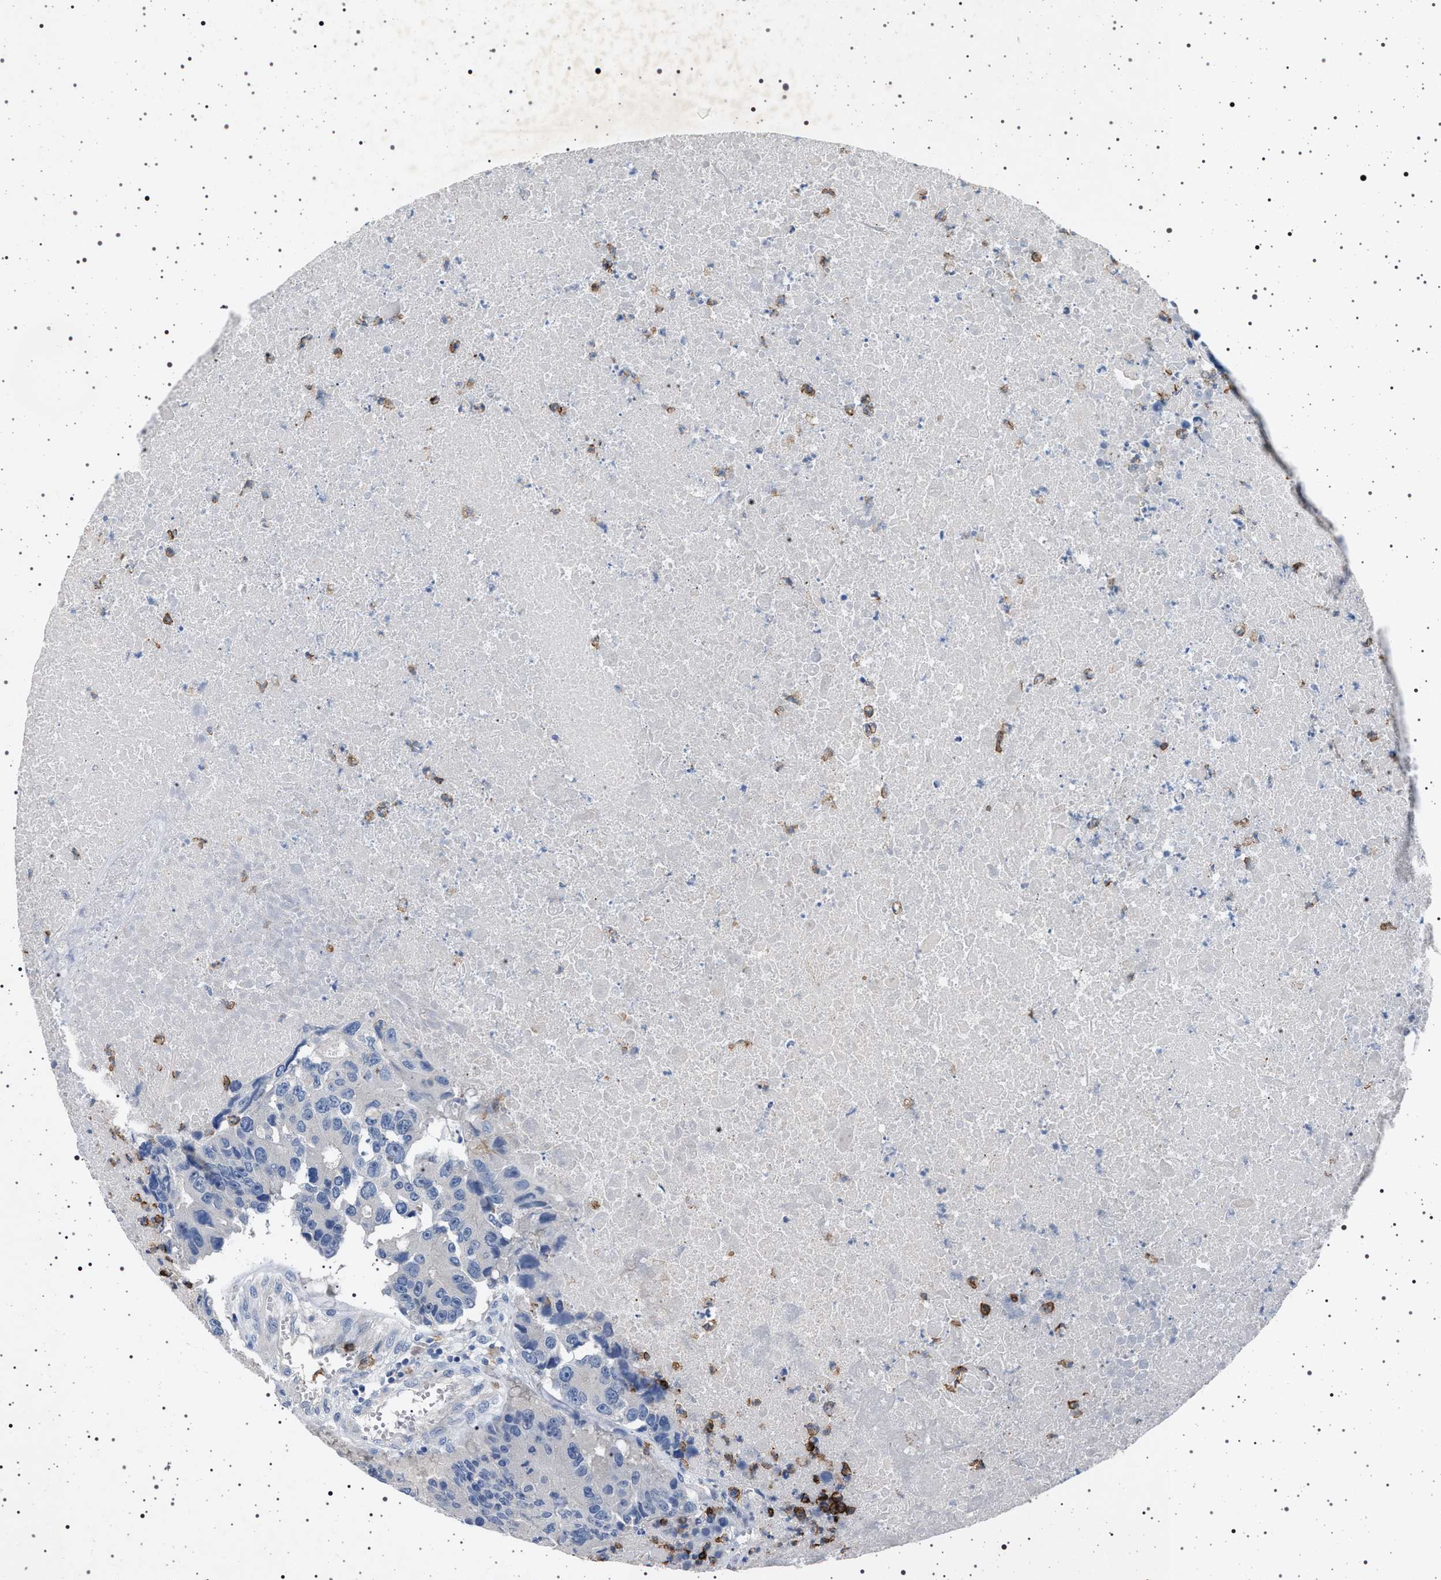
{"staining": {"intensity": "negative", "quantity": "none", "location": "none"}, "tissue": "colorectal cancer", "cell_type": "Tumor cells", "image_type": "cancer", "snomed": [{"axis": "morphology", "description": "Adenocarcinoma, NOS"}, {"axis": "topography", "description": "Colon"}], "caption": "This photomicrograph is of adenocarcinoma (colorectal) stained with IHC to label a protein in brown with the nuclei are counter-stained blue. There is no positivity in tumor cells.", "gene": "NAT9", "patient": {"sex": "male", "age": 87}}